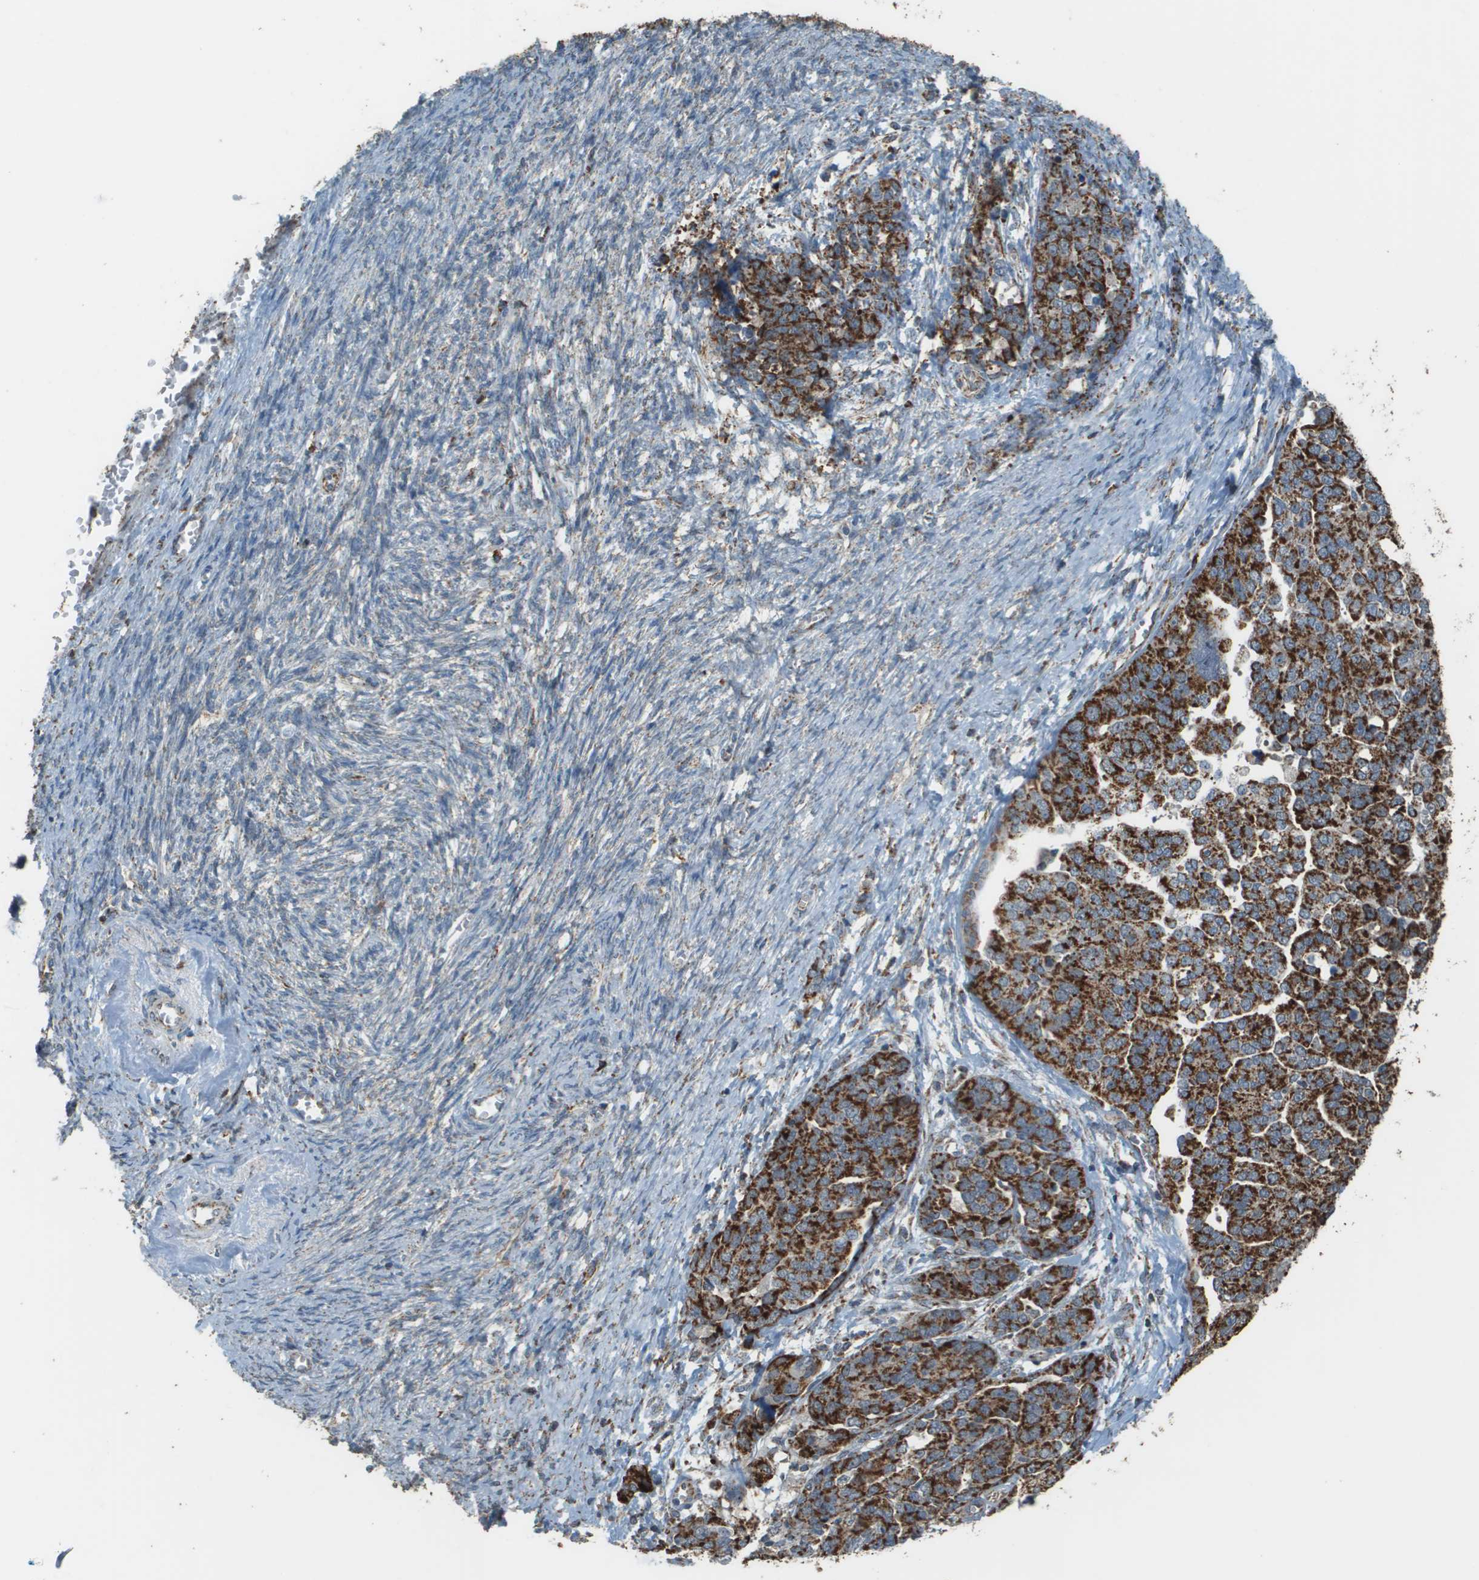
{"staining": {"intensity": "strong", "quantity": ">75%", "location": "cytoplasmic/membranous"}, "tissue": "ovarian cancer", "cell_type": "Tumor cells", "image_type": "cancer", "snomed": [{"axis": "morphology", "description": "Cystadenocarcinoma, serous, NOS"}, {"axis": "topography", "description": "Ovary"}], "caption": "IHC image of ovarian cancer stained for a protein (brown), which exhibits high levels of strong cytoplasmic/membranous staining in approximately >75% of tumor cells.", "gene": "FH", "patient": {"sex": "female", "age": 44}}